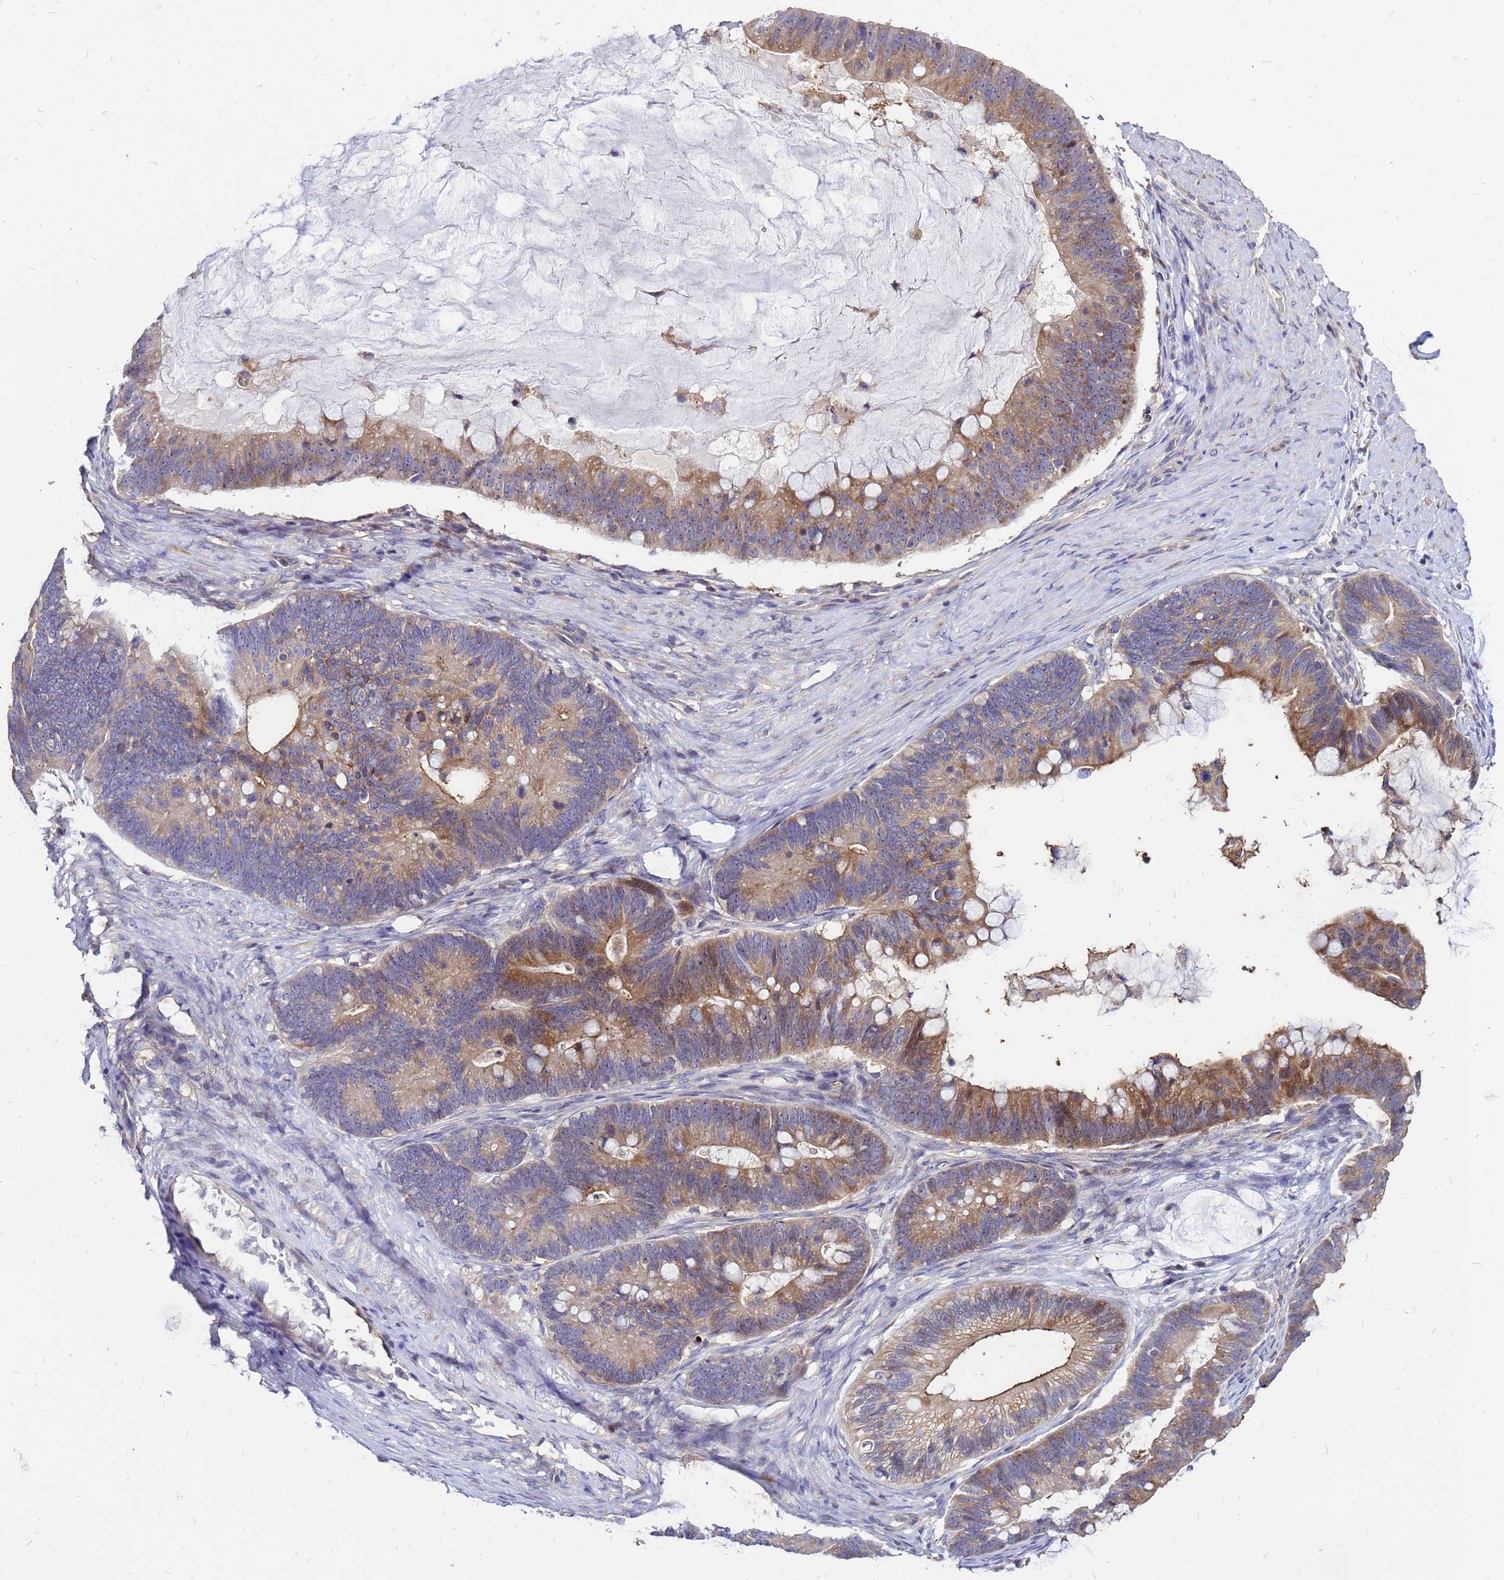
{"staining": {"intensity": "moderate", "quantity": ">75%", "location": "cytoplasmic/membranous"}, "tissue": "ovarian cancer", "cell_type": "Tumor cells", "image_type": "cancer", "snomed": [{"axis": "morphology", "description": "Cystadenocarcinoma, mucinous, NOS"}, {"axis": "topography", "description": "Ovary"}], "caption": "Protein staining by immunohistochemistry (IHC) displays moderate cytoplasmic/membranous expression in about >75% of tumor cells in mucinous cystadenocarcinoma (ovarian).", "gene": "MOB2", "patient": {"sex": "female", "age": 61}}